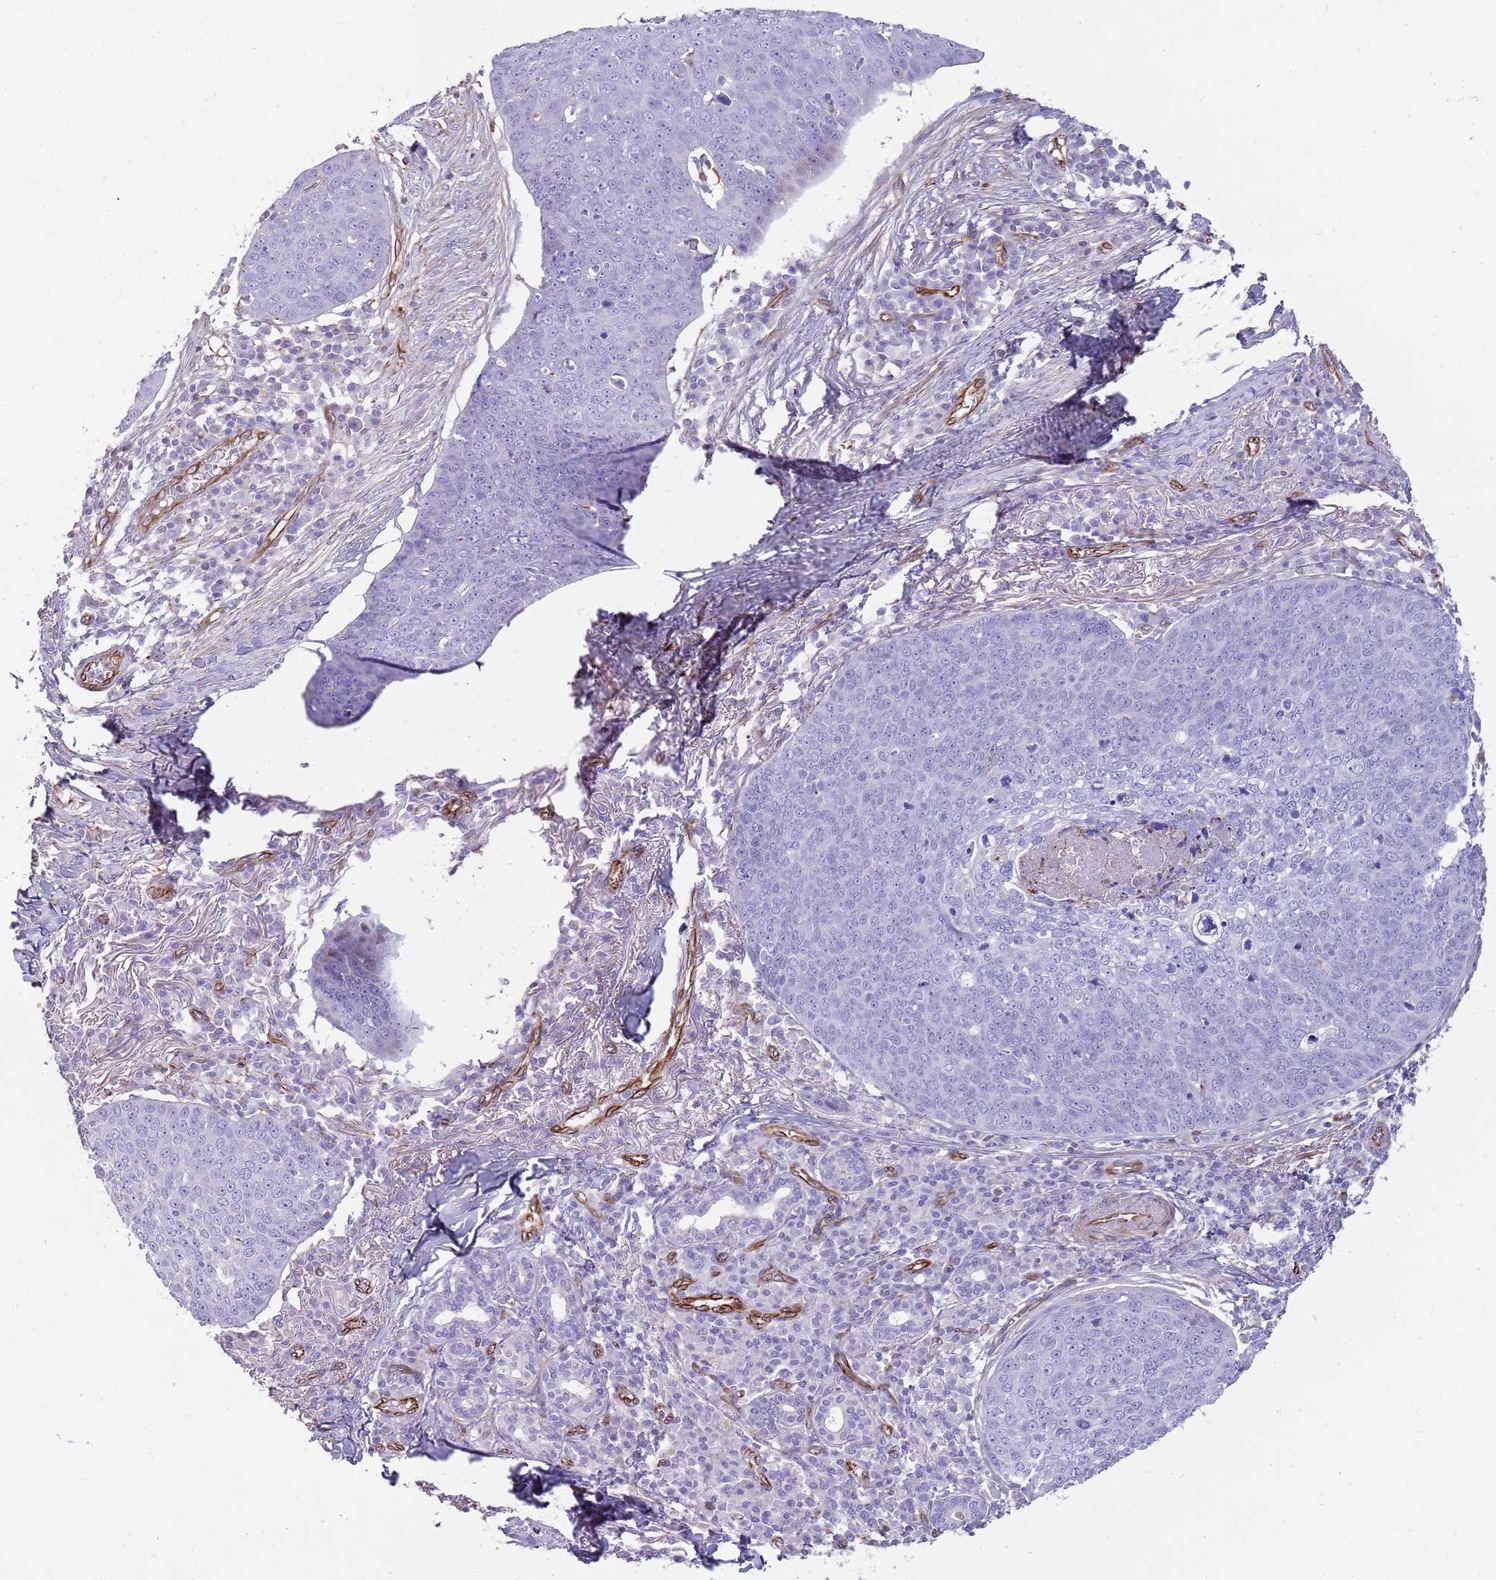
{"staining": {"intensity": "negative", "quantity": "none", "location": "none"}, "tissue": "skin cancer", "cell_type": "Tumor cells", "image_type": "cancer", "snomed": [{"axis": "morphology", "description": "Squamous cell carcinoma, NOS"}, {"axis": "topography", "description": "Skin"}], "caption": "Image shows no significant protein staining in tumor cells of squamous cell carcinoma (skin).", "gene": "ZDHHC1", "patient": {"sex": "male", "age": 71}}